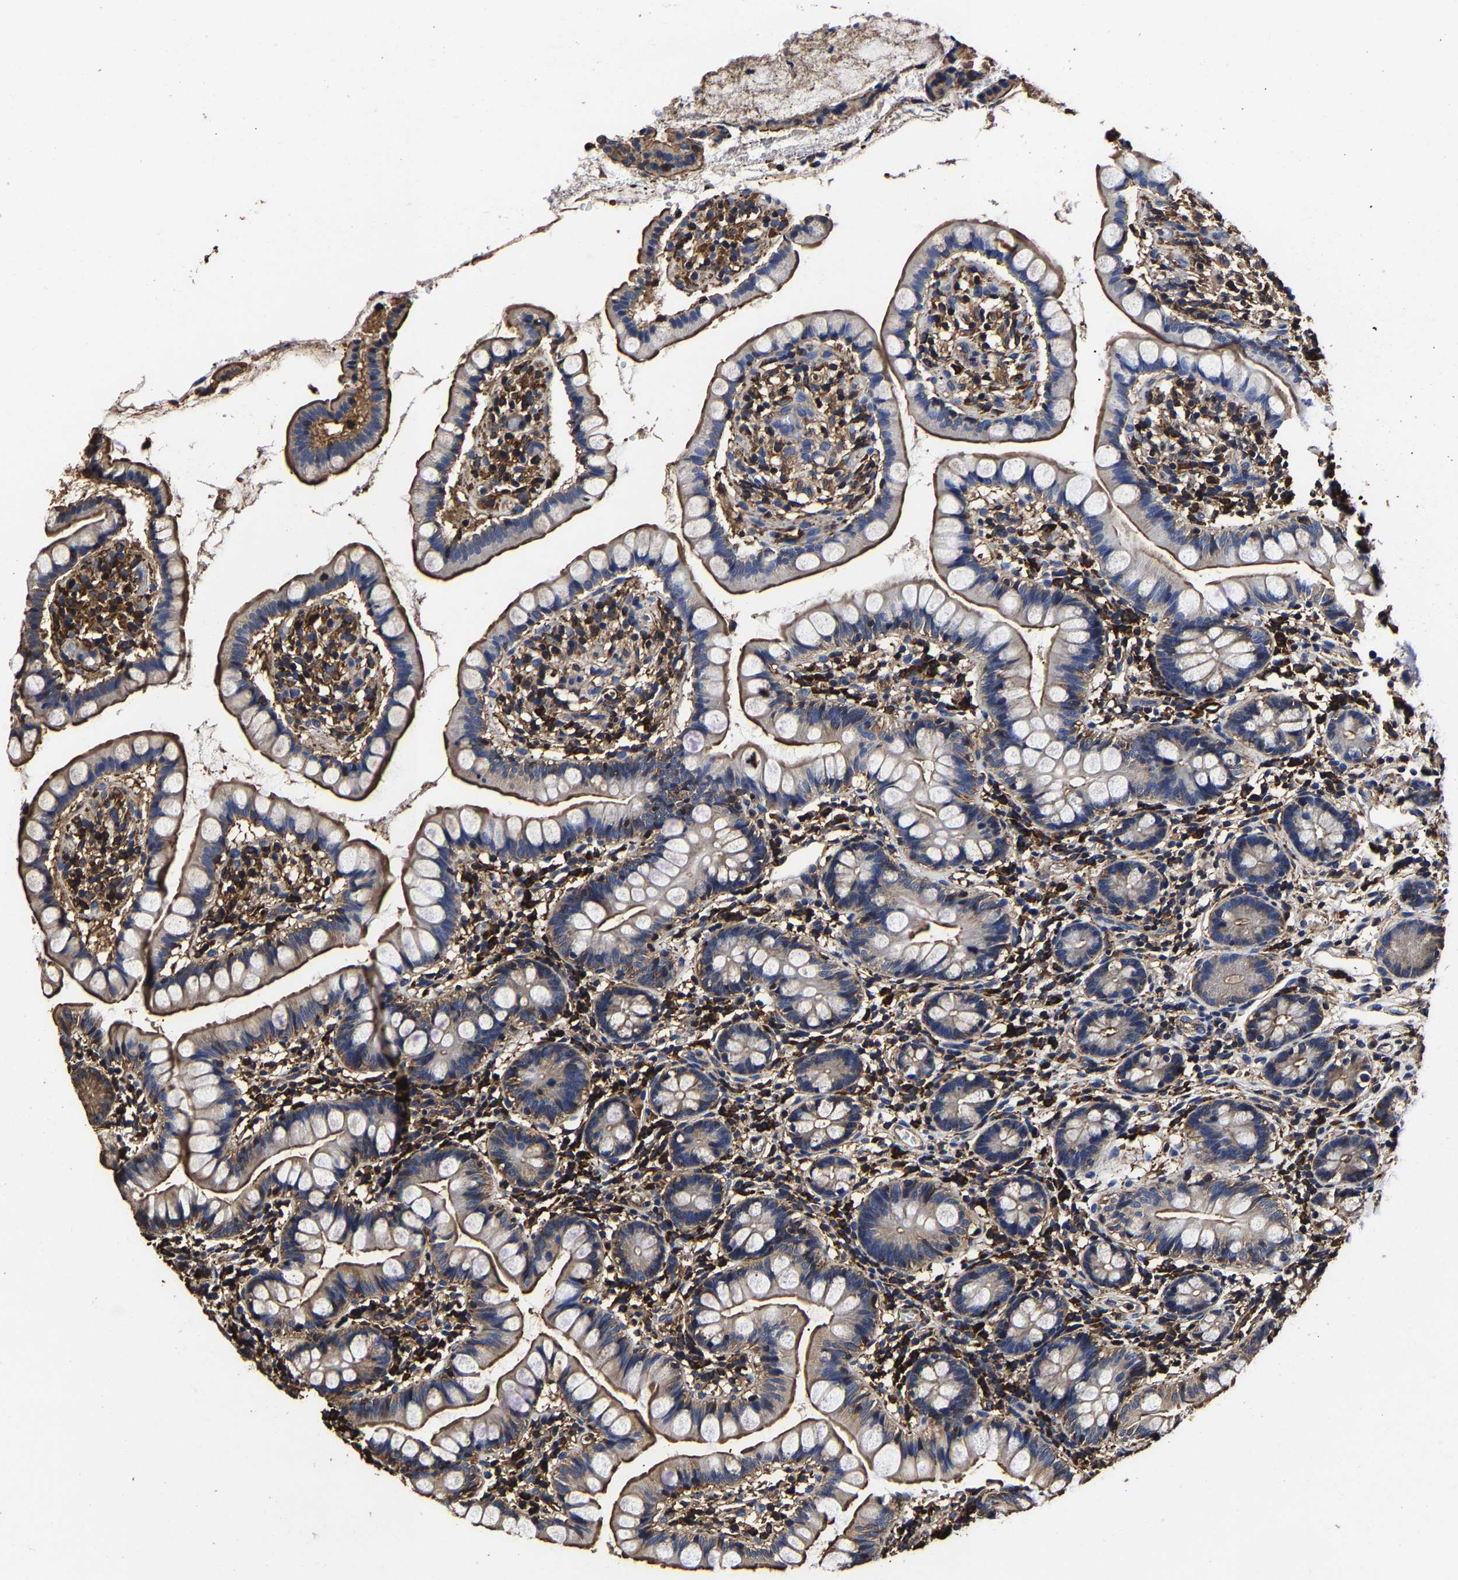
{"staining": {"intensity": "moderate", "quantity": ">75%", "location": "cytoplasmic/membranous"}, "tissue": "small intestine", "cell_type": "Glandular cells", "image_type": "normal", "snomed": [{"axis": "morphology", "description": "Normal tissue, NOS"}, {"axis": "topography", "description": "Small intestine"}], "caption": "Moderate cytoplasmic/membranous staining for a protein is seen in approximately >75% of glandular cells of normal small intestine using immunohistochemistry (IHC).", "gene": "SSH3", "patient": {"sex": "female", "age": 84}}